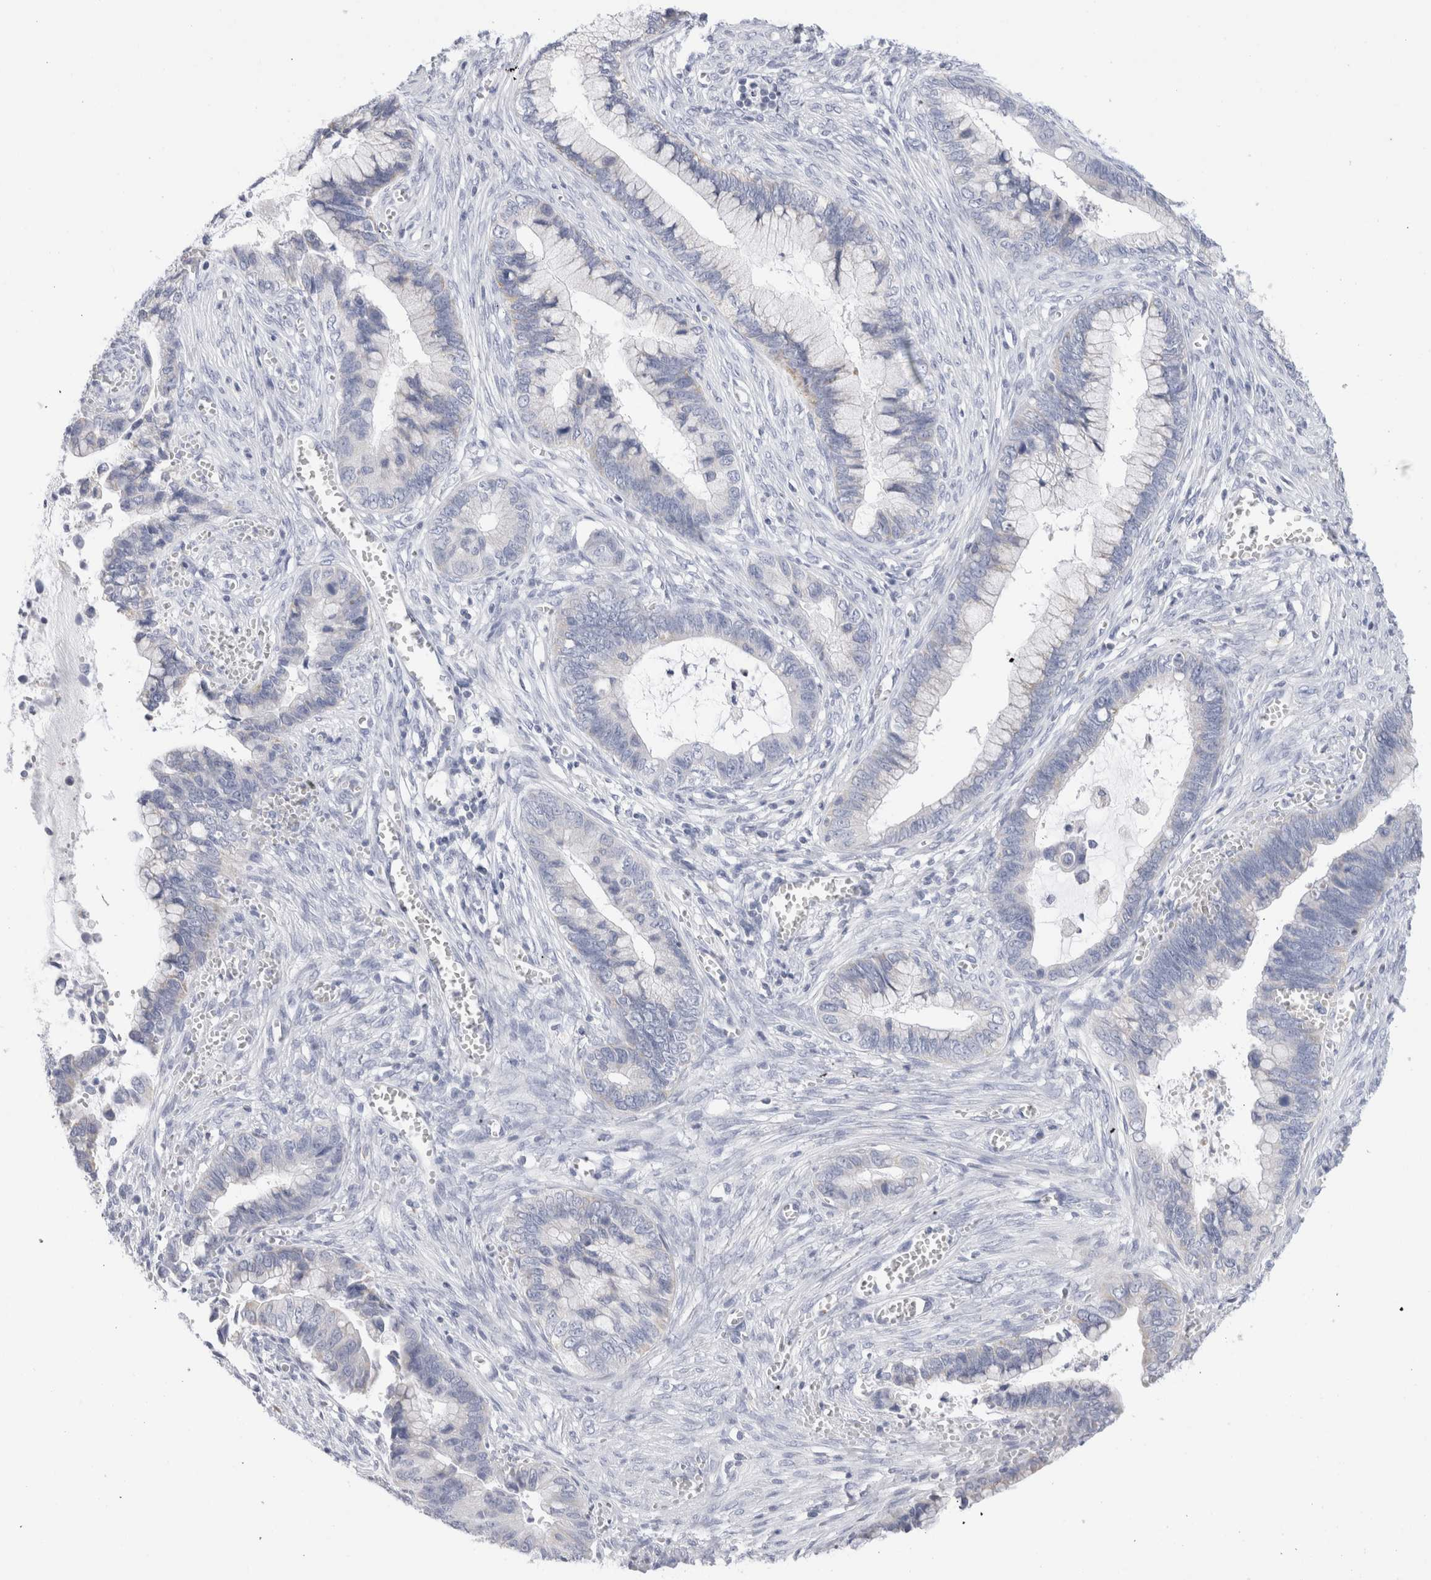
{"staining": {"intensity": "negative", "quantity": "none", "location": "none"}, "tissue": "cervical cancer", "cell_type": "Tumor cells", "image_type": "cancer", "snomed": [{"axis": "morphology", "description": "Adenocarcinoma, NOS"}, {"axis": "topography", "description": "Cervix"}], "caption": "Immunohistochemical staining of cervical cancer (adenocarcinoma) exhibits no significant expression in tumor cells.", "gene": "ECHDC2", "patient": {"sex": "female", "age": 44}}